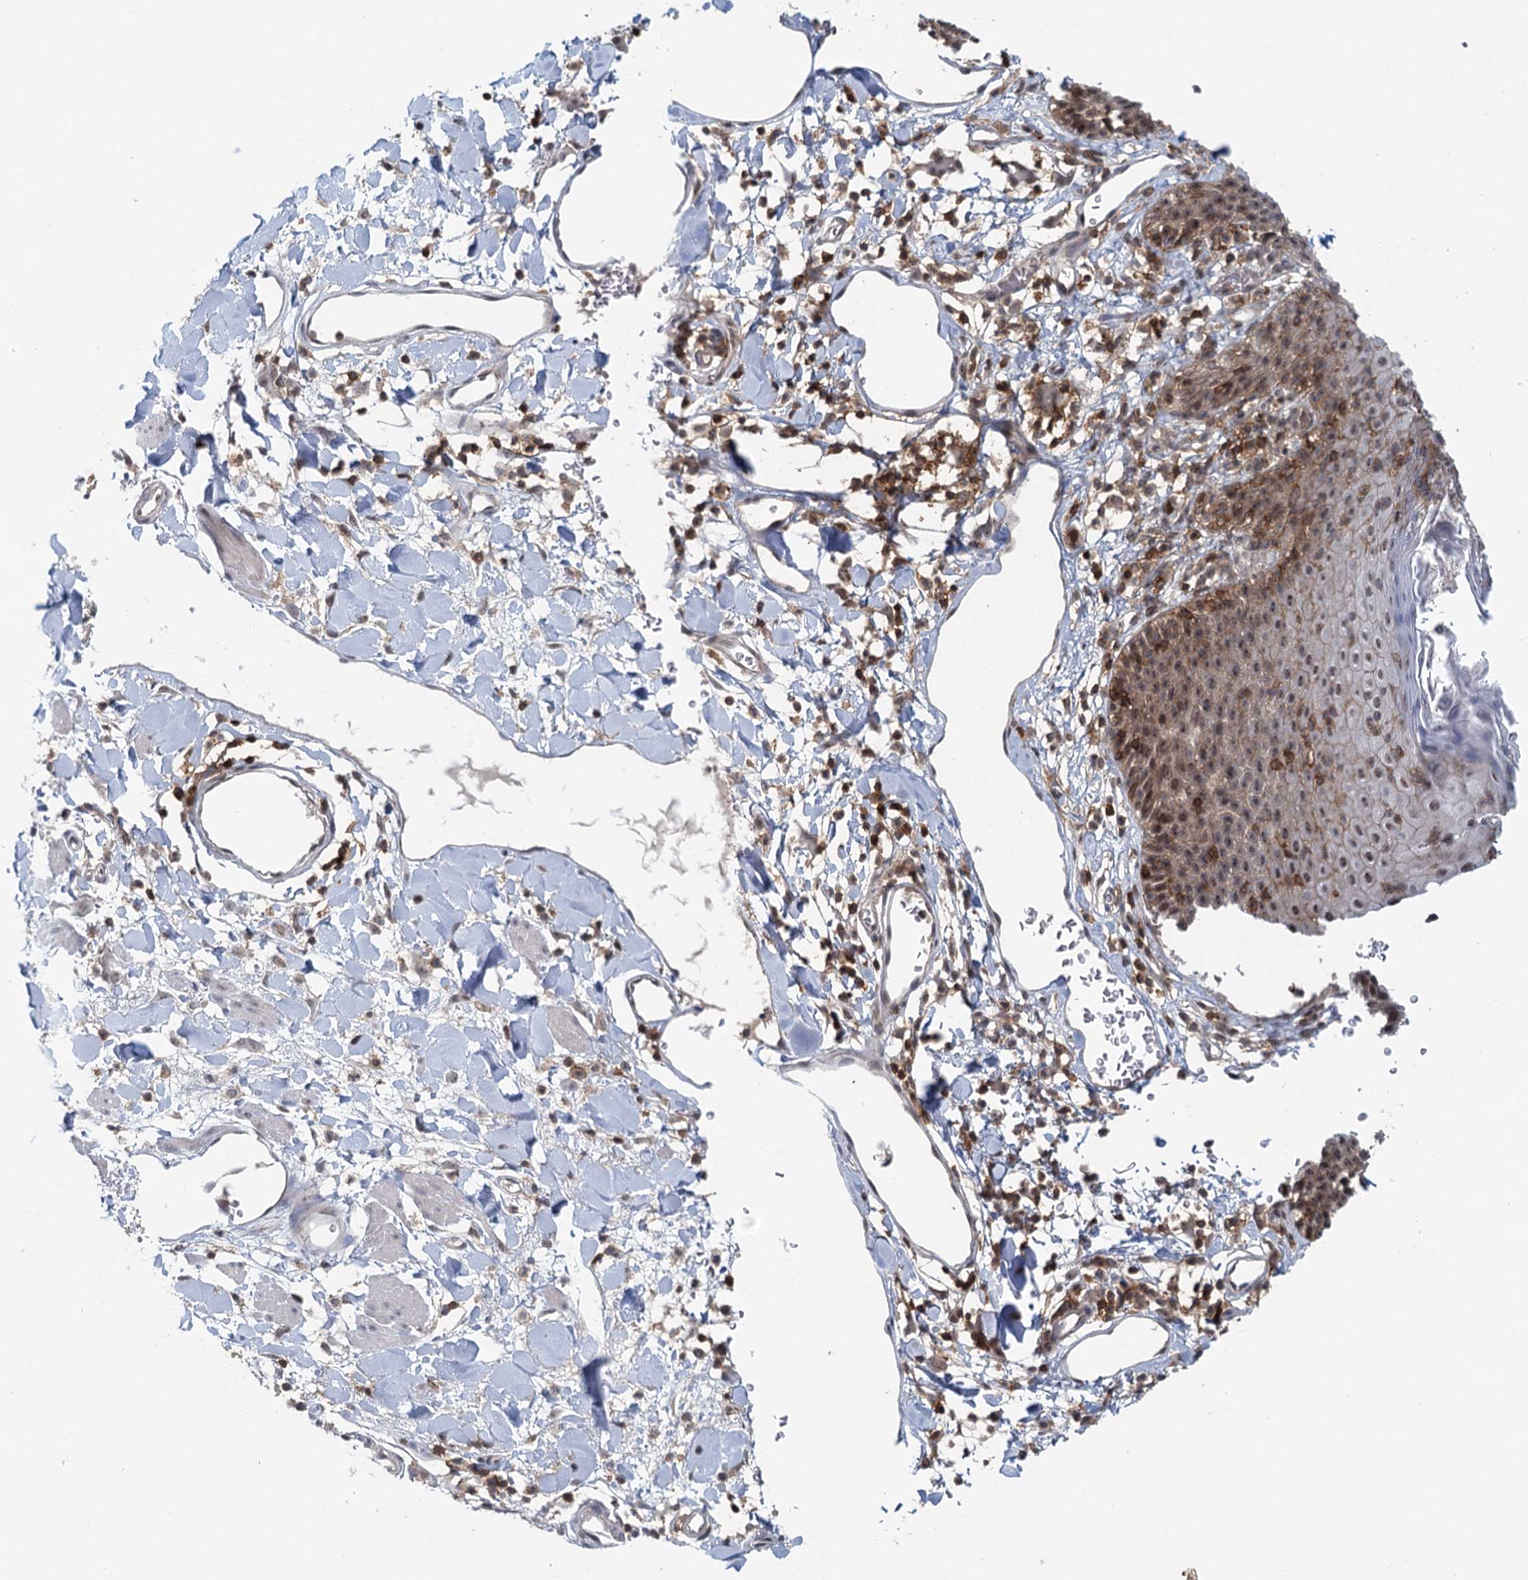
{"staining": {"intensity": "weak", "quantity": "25%-75%", "location": "cytoplasmic/membranous,nuclear"}, "tissue": "skin", "cell_type": "Epidermal cells", "image_type": "normal", "snomed": [{"axis": "morphology", "description": "Normal tissue, NOS"}, {"axis": "topography", "description": "Vulva"}], "caption": "This micrograph shows unremarkable skin stained with immunohistochemistry to label a protein in brown. The cytoplasmic/membranous,nuclear of epidermal cells show weak positivity for the protein. Nuclei are counter-stained blue.", "gene": "CDC42SE2", "patient": {"sex": "female", "age": 68}}